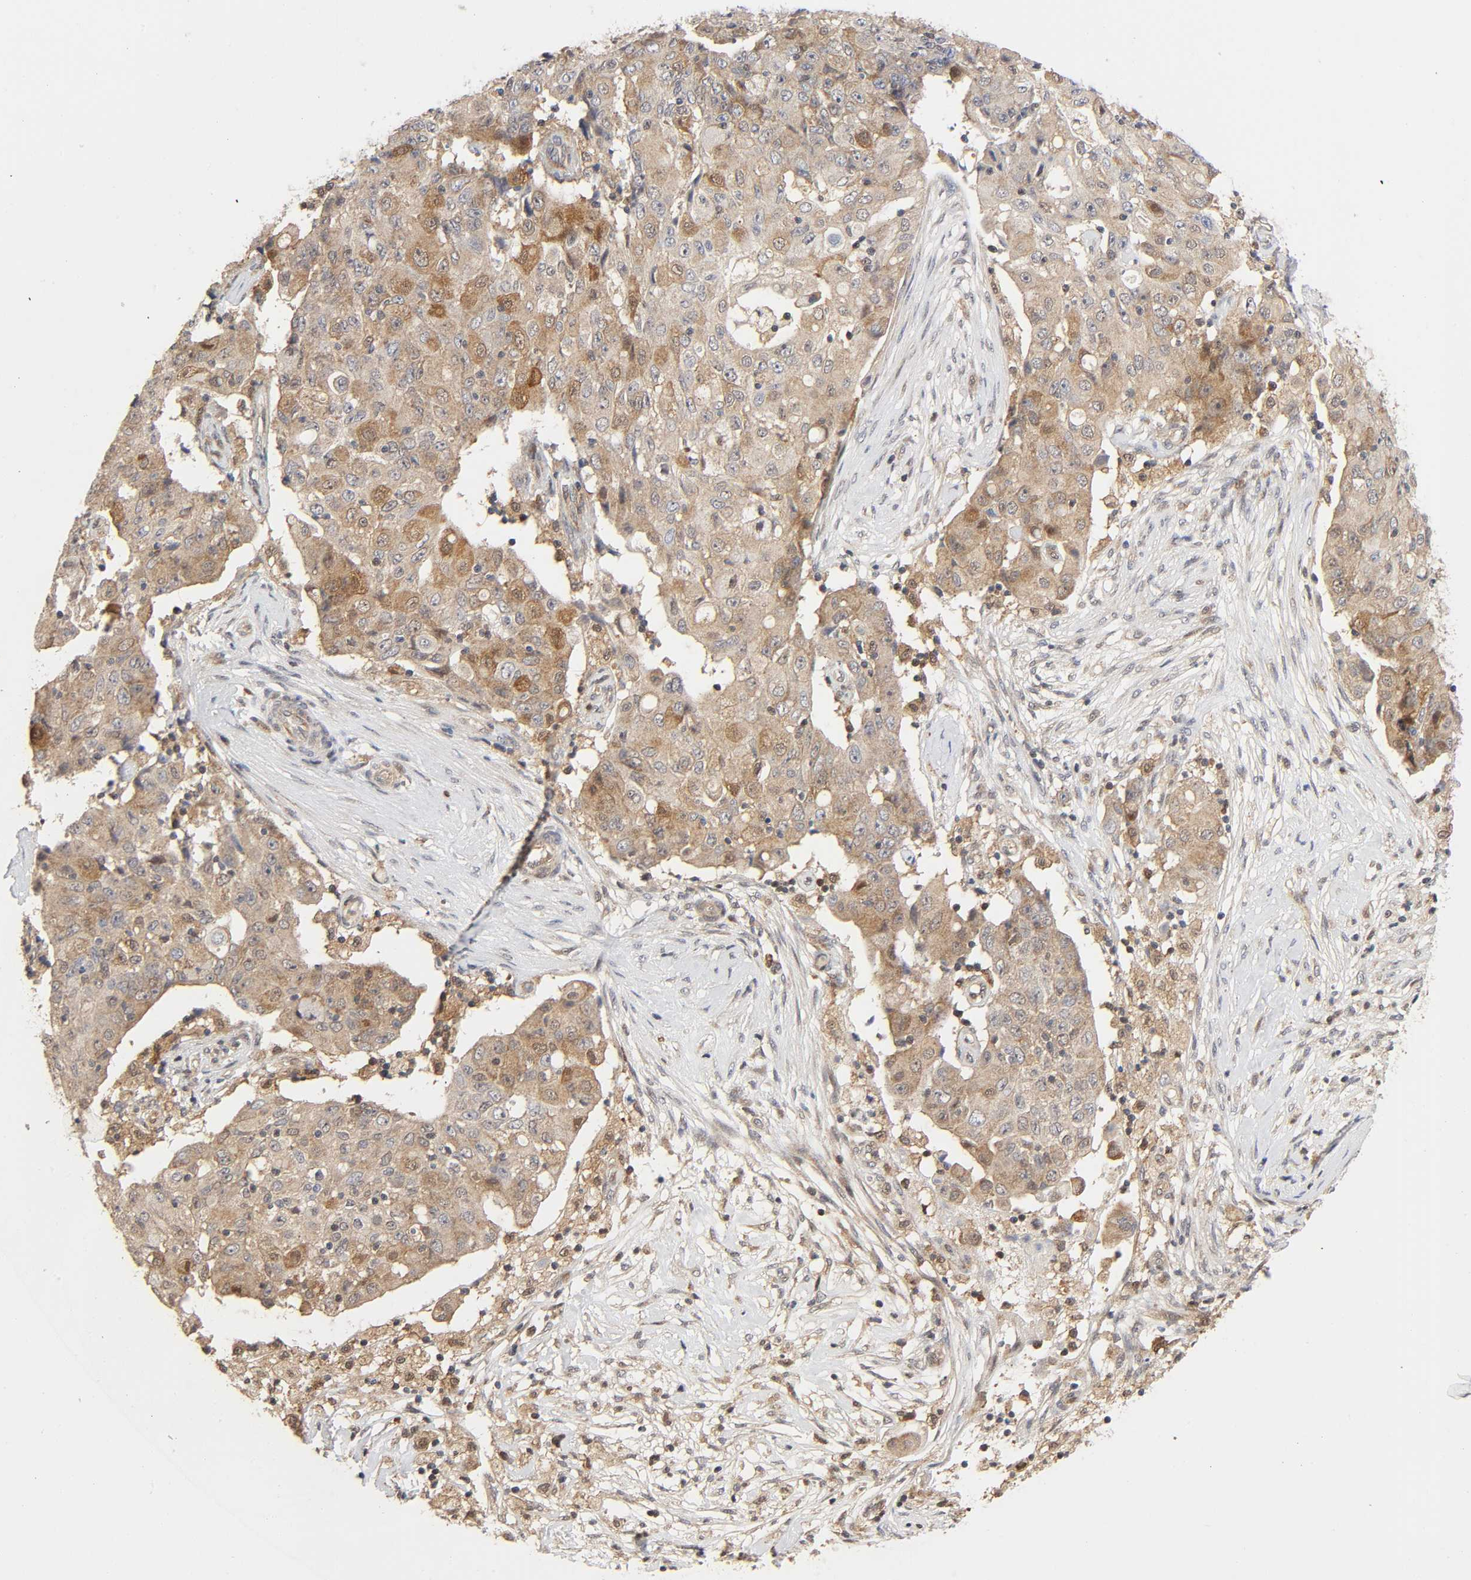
{"staining": {"intensity": "weak", "quantity": ">75%", "location": "cytoplasmic/membranous"}, "tissue": "ovarian cancer", "cell_type": "Tumor cells", "image_type": "cancer", "snomed": [{"axis": "morphology", "description": "Carcinoma, endometroid"}, {"axis": "topography", "description": "Ovary"}], "caption": "Weak cytoplasmic/membranous protein positivity is present in approximately >75% of tumor cells in ovarian endometroid carcinoma.", "gene": "CASP9", "patient": {"sex": "female", "age": 42}}